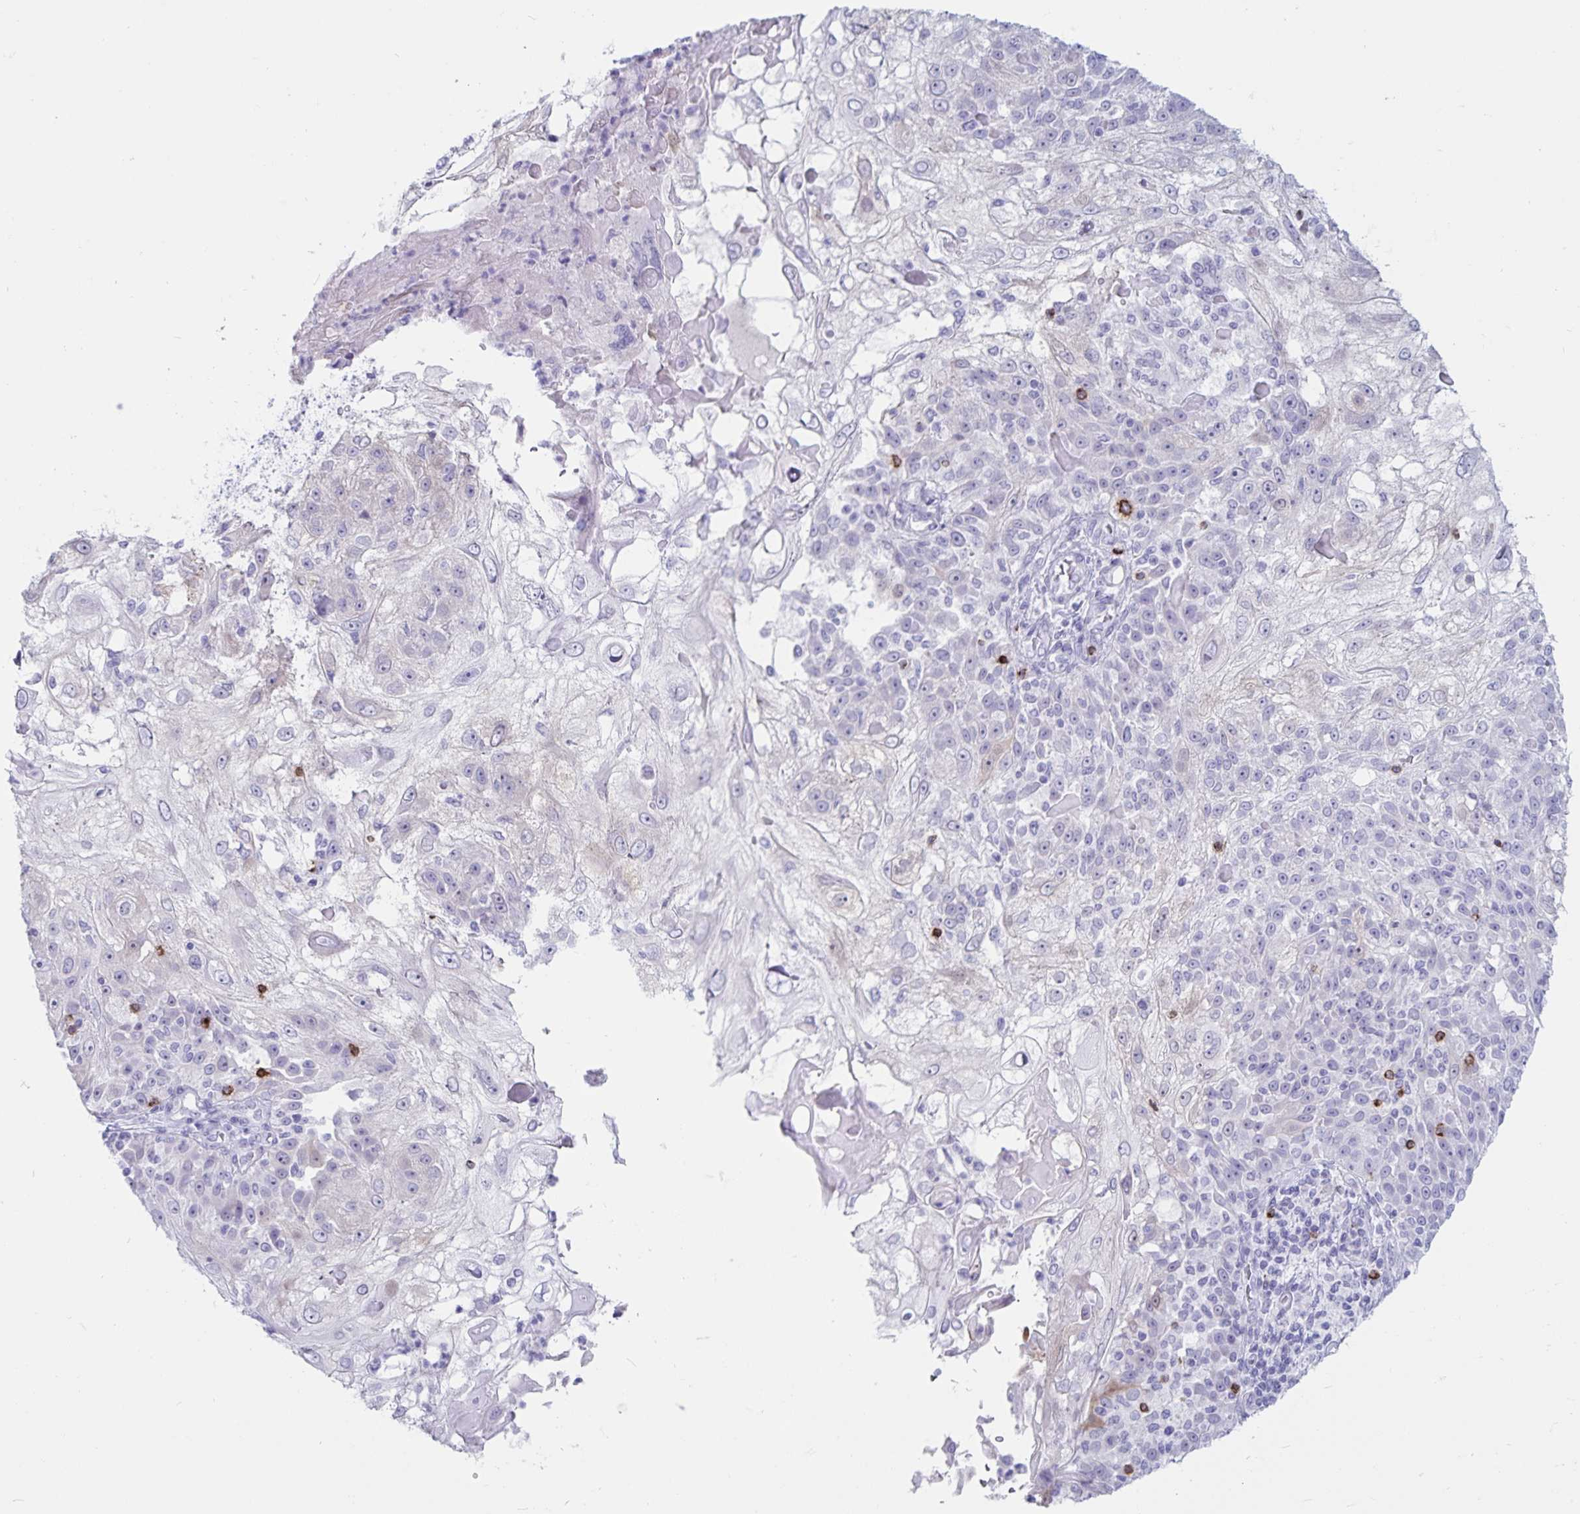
{"staining": {"intensity": "negative", "quantity": "none", "location": "none"}, "tissue": "skin cancer", "cell_type": "Tumor cells", "image_type": "cancer", "snomed": [{"axis": "morphology", "description": "Normal tissue, NOS"}, {"axis": "morphology", "description": "Squamous cell carcinoma, NOS"}, {"axis": "topography", "description": "Skin"}], "caption": "Immunohistochemistry (IHC) histopathology image of neoplastic tissue: skin squamous cell carcinoma stained with DAB exhibits no significant protein staining in tumor cells. (DAB immunohistochemistry (IHC), high magnification).", "gene": "GNLY", "patient": {"sex": "female", "age": 83}}